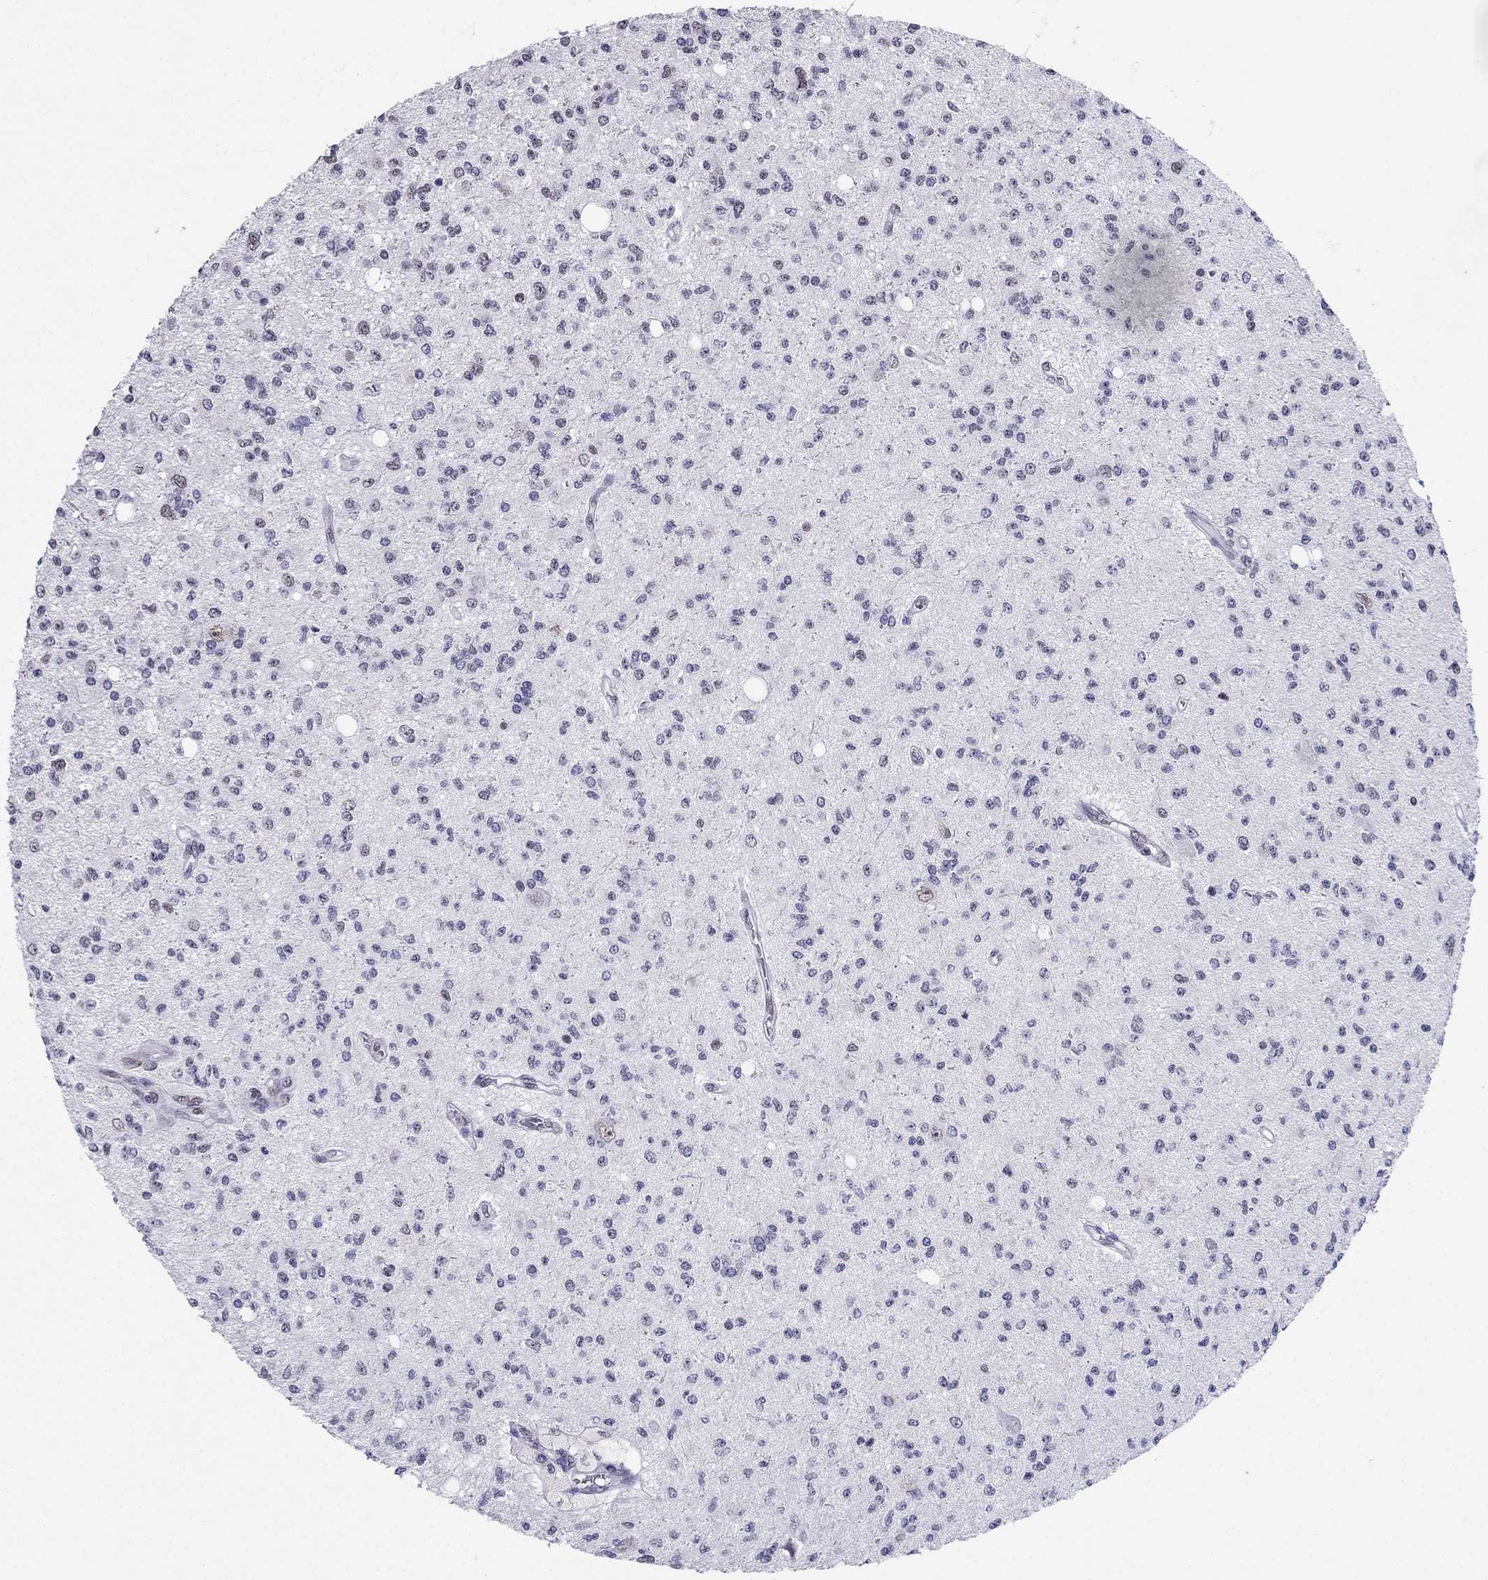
{"staining": {"intensity": "negative", "quantity": "none", "location": "none"}, "tissue": "glioma", "cell_type": "Tumor cells", "image_type": "cancer", "snomed": [{"axis": "morphology", "description": "Glioma, malignant, Low grade"}, {"axis": "topography", "description": "Brain"}], "caption": "This is a image of IHC staining of malignant glioma (low-grade), which shows no positivity in tumor cells. Nuclei are stained in blue.", "gene": "PPM1G", "patient": {"sex": "male", "age": 67}}